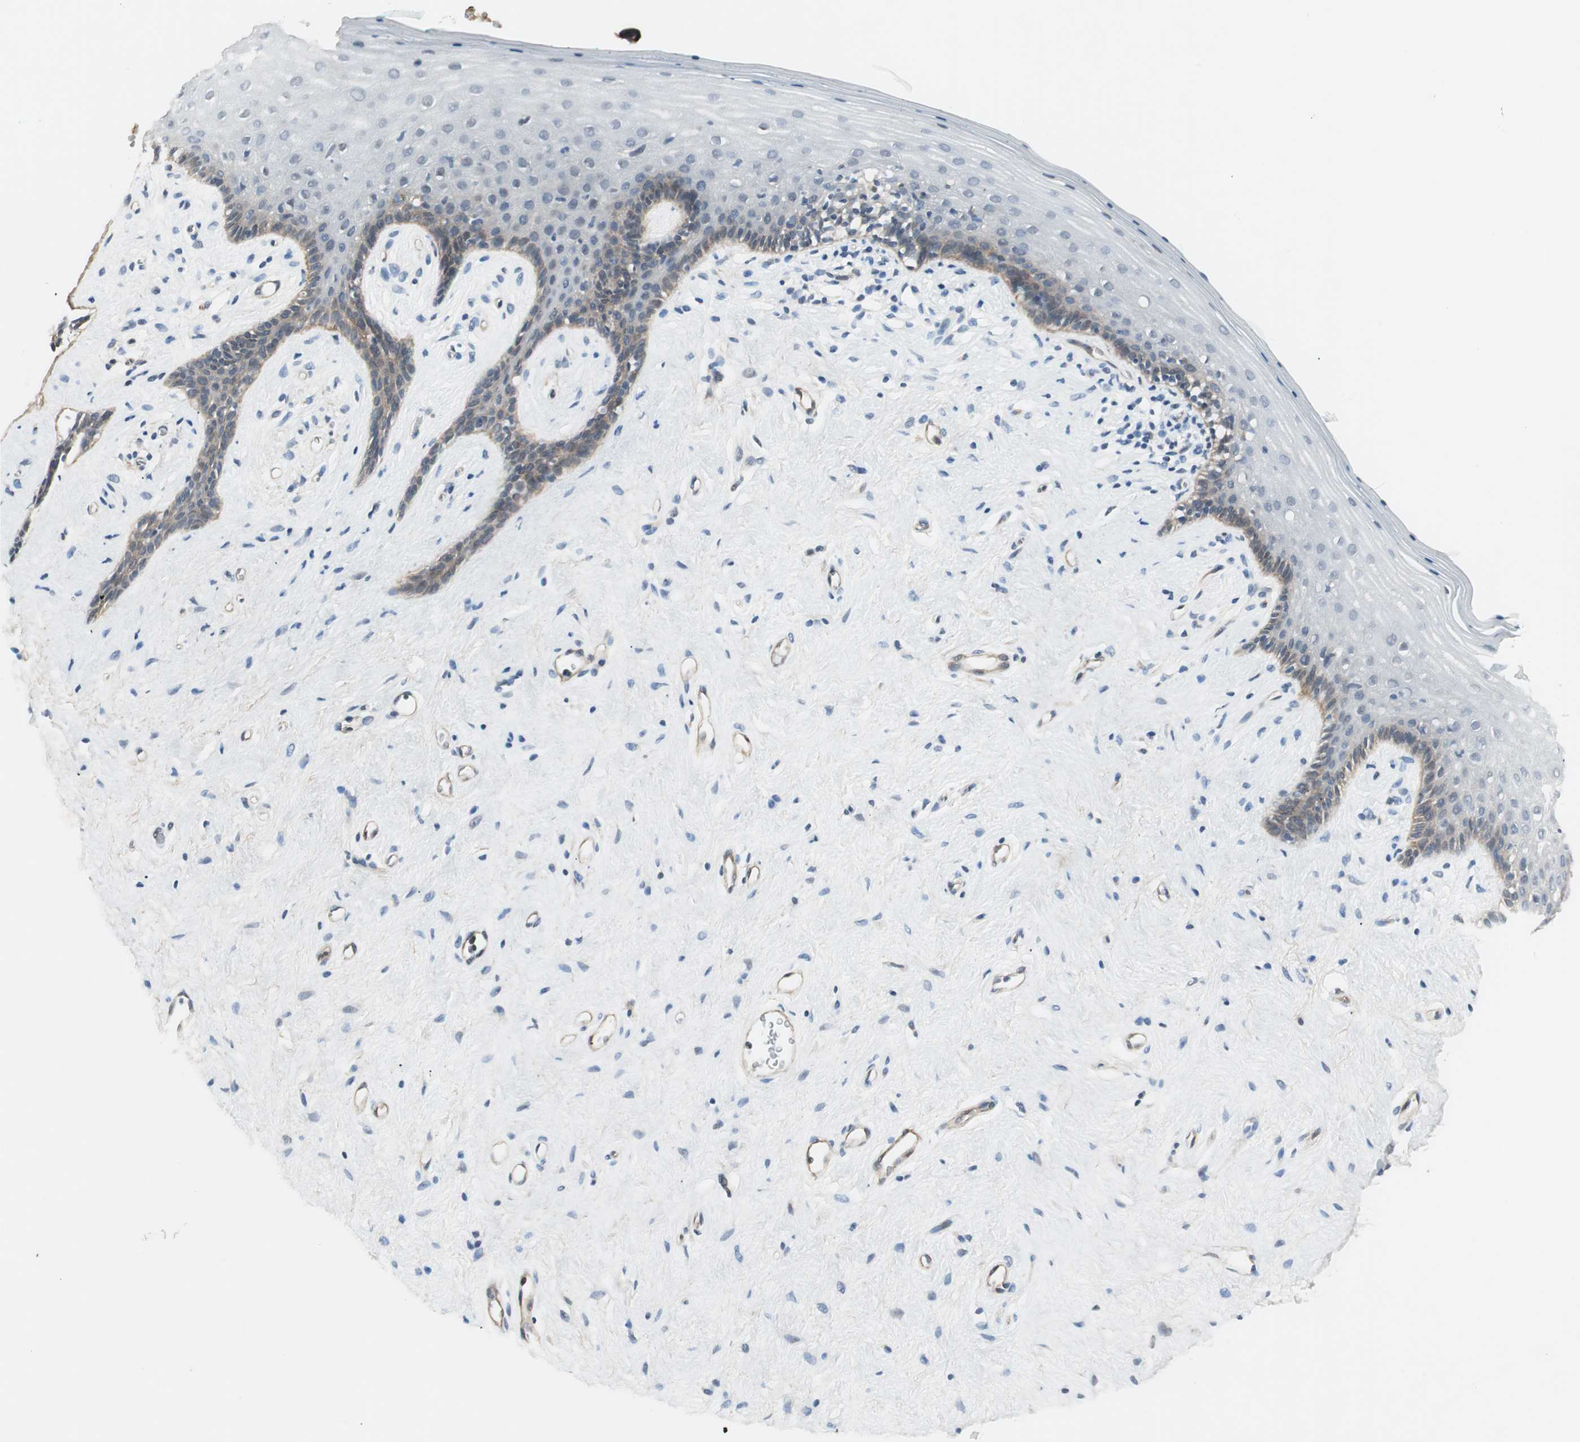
{"staining": {"intensity": "weak", "quantity": "25%-75%", "location": "cytoplasmic/membranous"}, "tissue": "vagina", "cell_type": "Squamous epithelial cells", "image_type": "normal", "snomed": [{"axis": "morphology", "description": "Normal tissue, NOS"}, {"axis": "topography", "description": "Vagina"}], "caption": "A micrograph showing weak cytoplasmic/membranous staining in approximately 25%-75% of squamous epithelial cells in benign vagina, as visualized by brown immunohistochemical staining.", "gene": "ITGB4", "patient": {"sex": "female", "age": 44}}